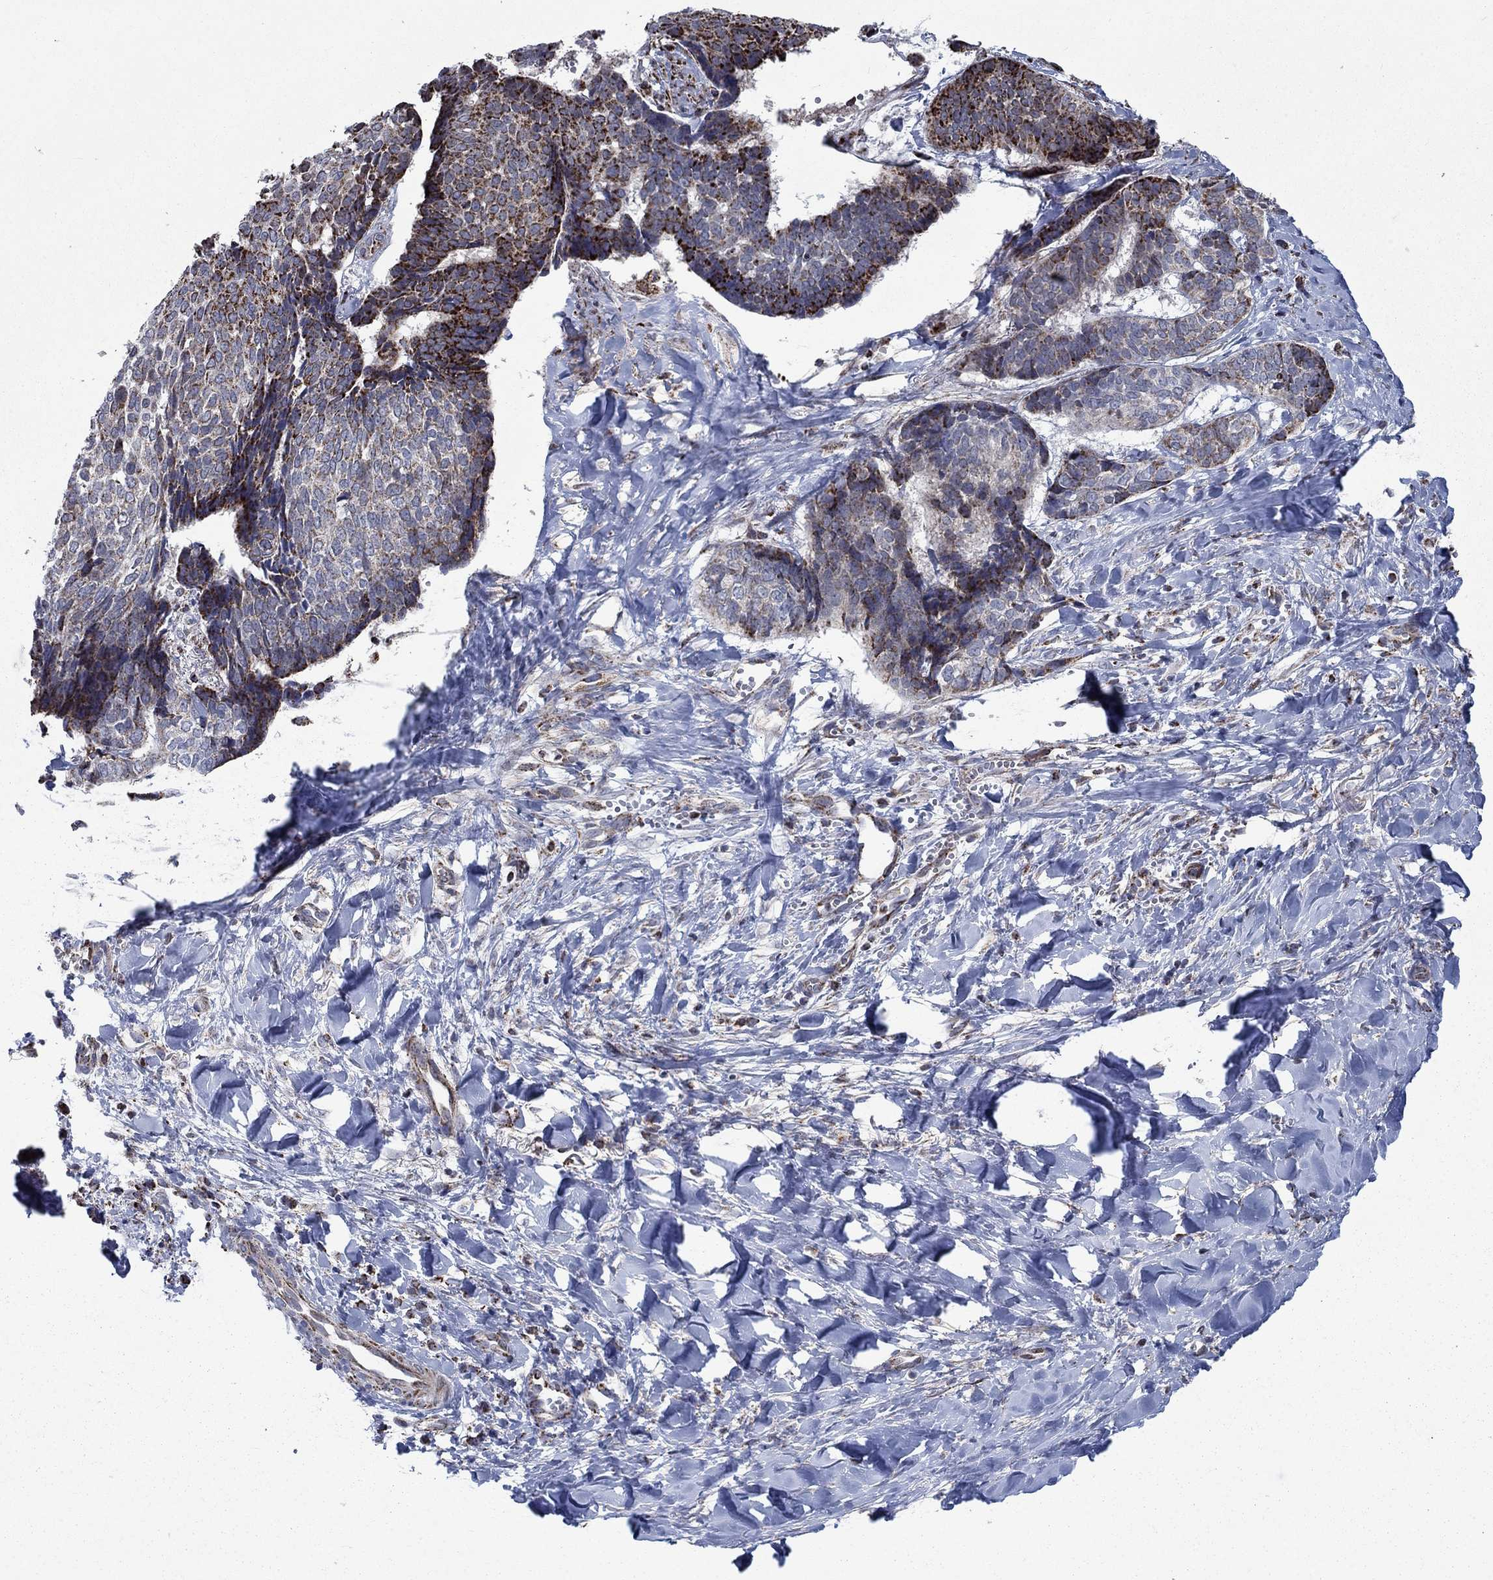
{"staining": {"intensity": "strong", "quantity": "25%-75%", "location": "cytoplasmic/membranous"}, "tissue": "skin cancer", "cell_type": "Tumor cells", "image_type": "cancer", "snomed": [{"axis": "morphology", "description": "Basal cell carcinoma"}, {"axis": "topography", "description": "Skin"}], "caption": "An IHC image of tumor tissue is shown. Protein staining in brown labels strong cytoplasmic/membranous positivity in basal cell carcinoma (skin) within tumor cells. The staining was performed using DAB, with brown indicating positive protein expression. Nuclei are stained blue with hematoxylin.", "gene": "MOAP1", "patient": {"sex": "male", "age": 86}}